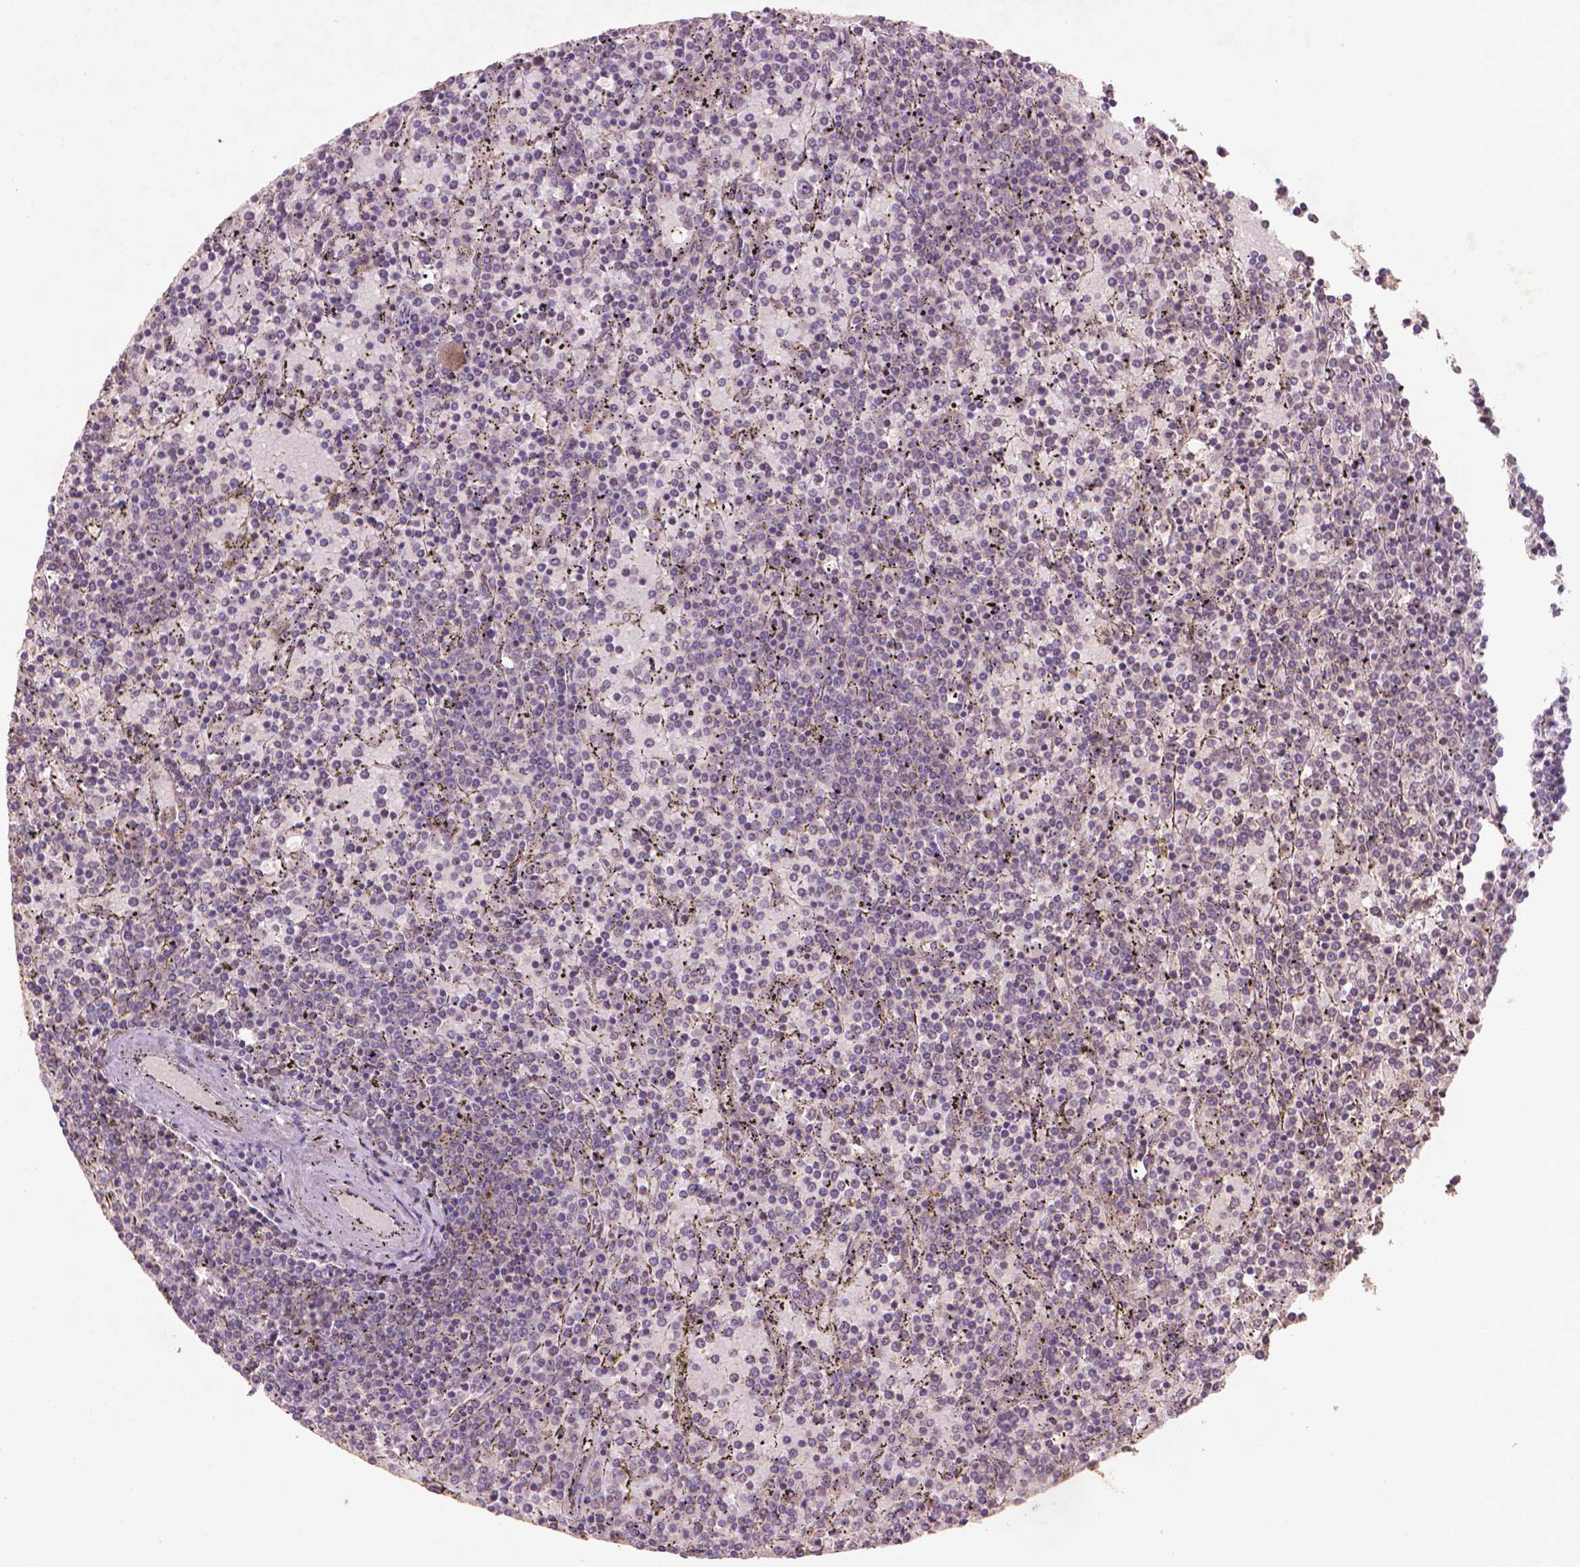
{"staining": {"intensity": "negative", "quantity": "none", "location": "none"}, "tissue": "lymphoma", "cell_type": "Tumor cells", "image_type": "cancer", "snomed": [{"axis": "morphology", "description": "Malignant lymphoma, non-Hodgkin's type, Low grade"}, {"axis": "topography", "description": "Spleen"}], "caption": "Tumor cells are negative for brown protein staining in low-grade malignant lymphoma, non-Hodgkin's type.", "gene": "NLRX1", "patient": {"sex": "female", "age": 77}}